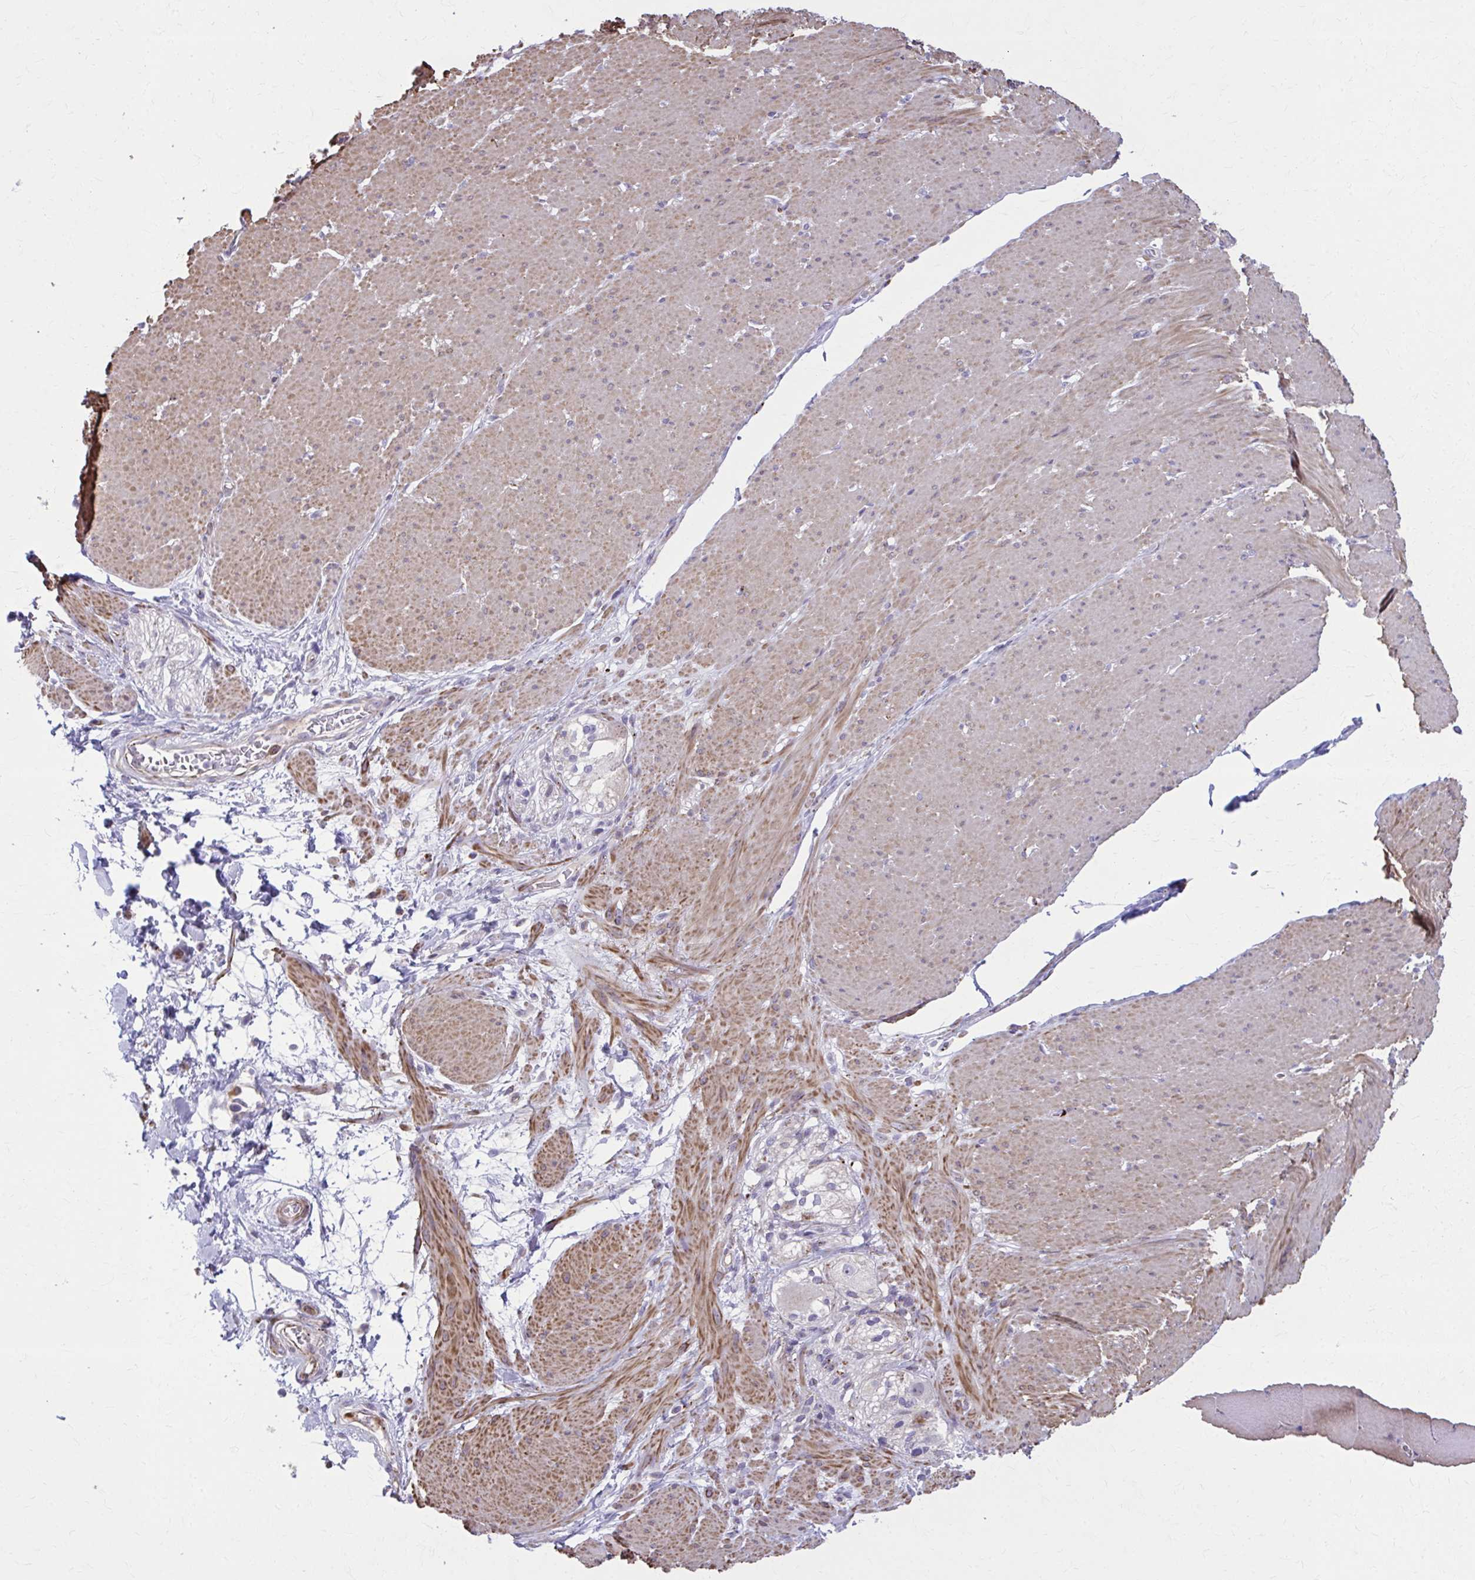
{"staining": {"intensity": "moderate", "quantity": "25%-75%", "location": "cytoplasmic/membranous"}, "tissue": "smooth muscle", "cell_type": "Smooth muscle cells", "image_type": "normal", "snomed": [{"axis": "morphology", "description": "Normal tissue, NOS"}, {"axis": "topography", "description": "Smooth muscle"}, {"axis": "topography", "description": "Rectum"}], "caption": "Immunohistochemical staining of benign smooth muscle reveals moderate cytoplasmic/membranous protein expression in approximately 25%-75% of smooth muscle cells.", "gene": "LRRC4B", "patient": {"sex": "male", "age": 53}}